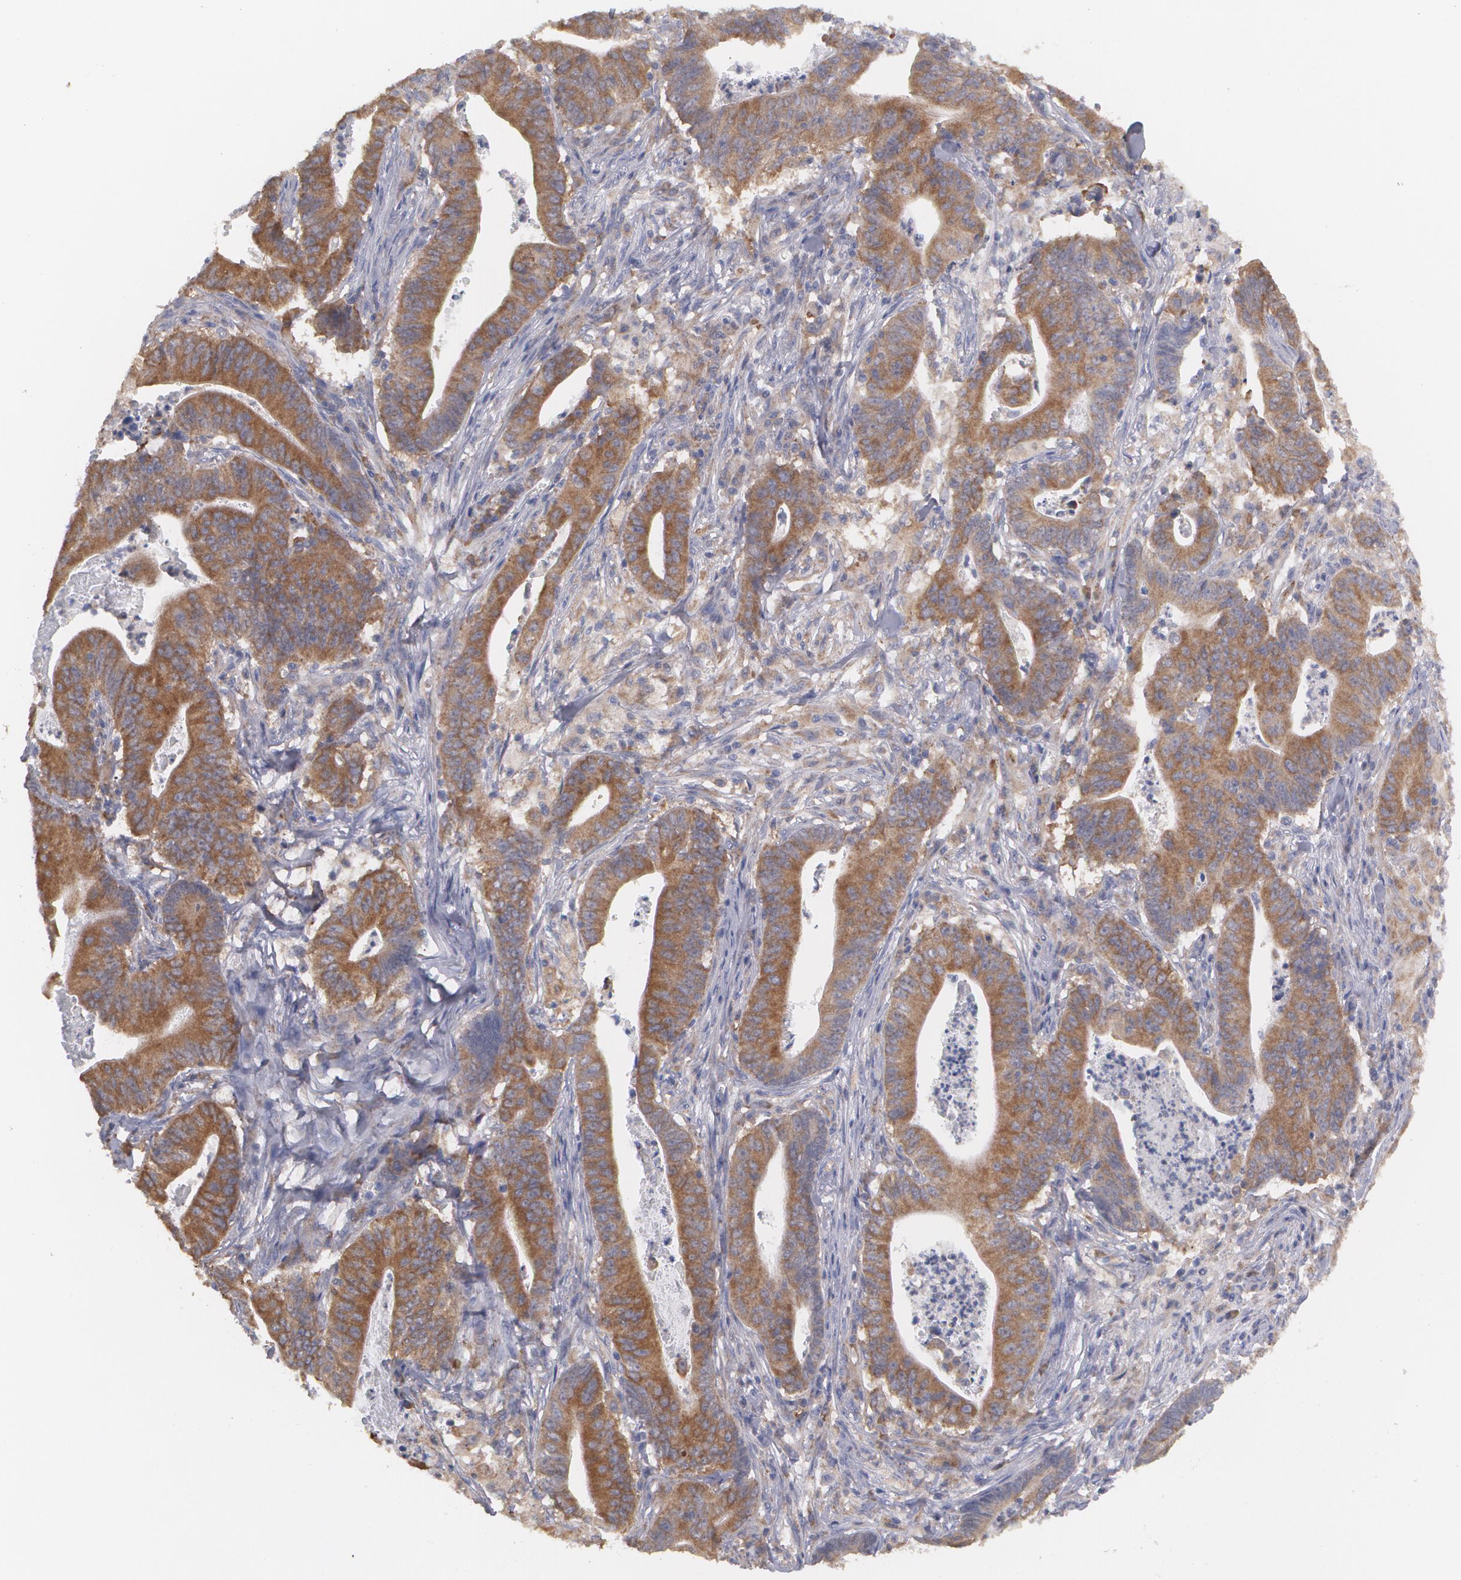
{"staining": {"intensity": "strong", "quantity": ">75%", "location": "cytoplasmic/membranous"}, "tissue": "stomach cancer", "cell_type": "Tumor cells", "image_type": "cancer", "snomed": [{"axis": "morphology", "description": "Adenocarcinoma, NOS"}, {"axis": "topography", "description": "Stomach, lower"}], "caption": "Immunohistochemistry of human adenocarcinoma (stomach) demonstrates high levels of strong cytoplasmic/membranous expression in approximately >75% of tumor cells. The staining was performed using DAB (3,3'-diaminobenzidine) to visualize the protein expression in brown, while the nuclei were stained in blue with hematoxylin (Magnification: 20x).", "gene": "MTHFD1", "patient": {"sex": "female", "age": 86}}